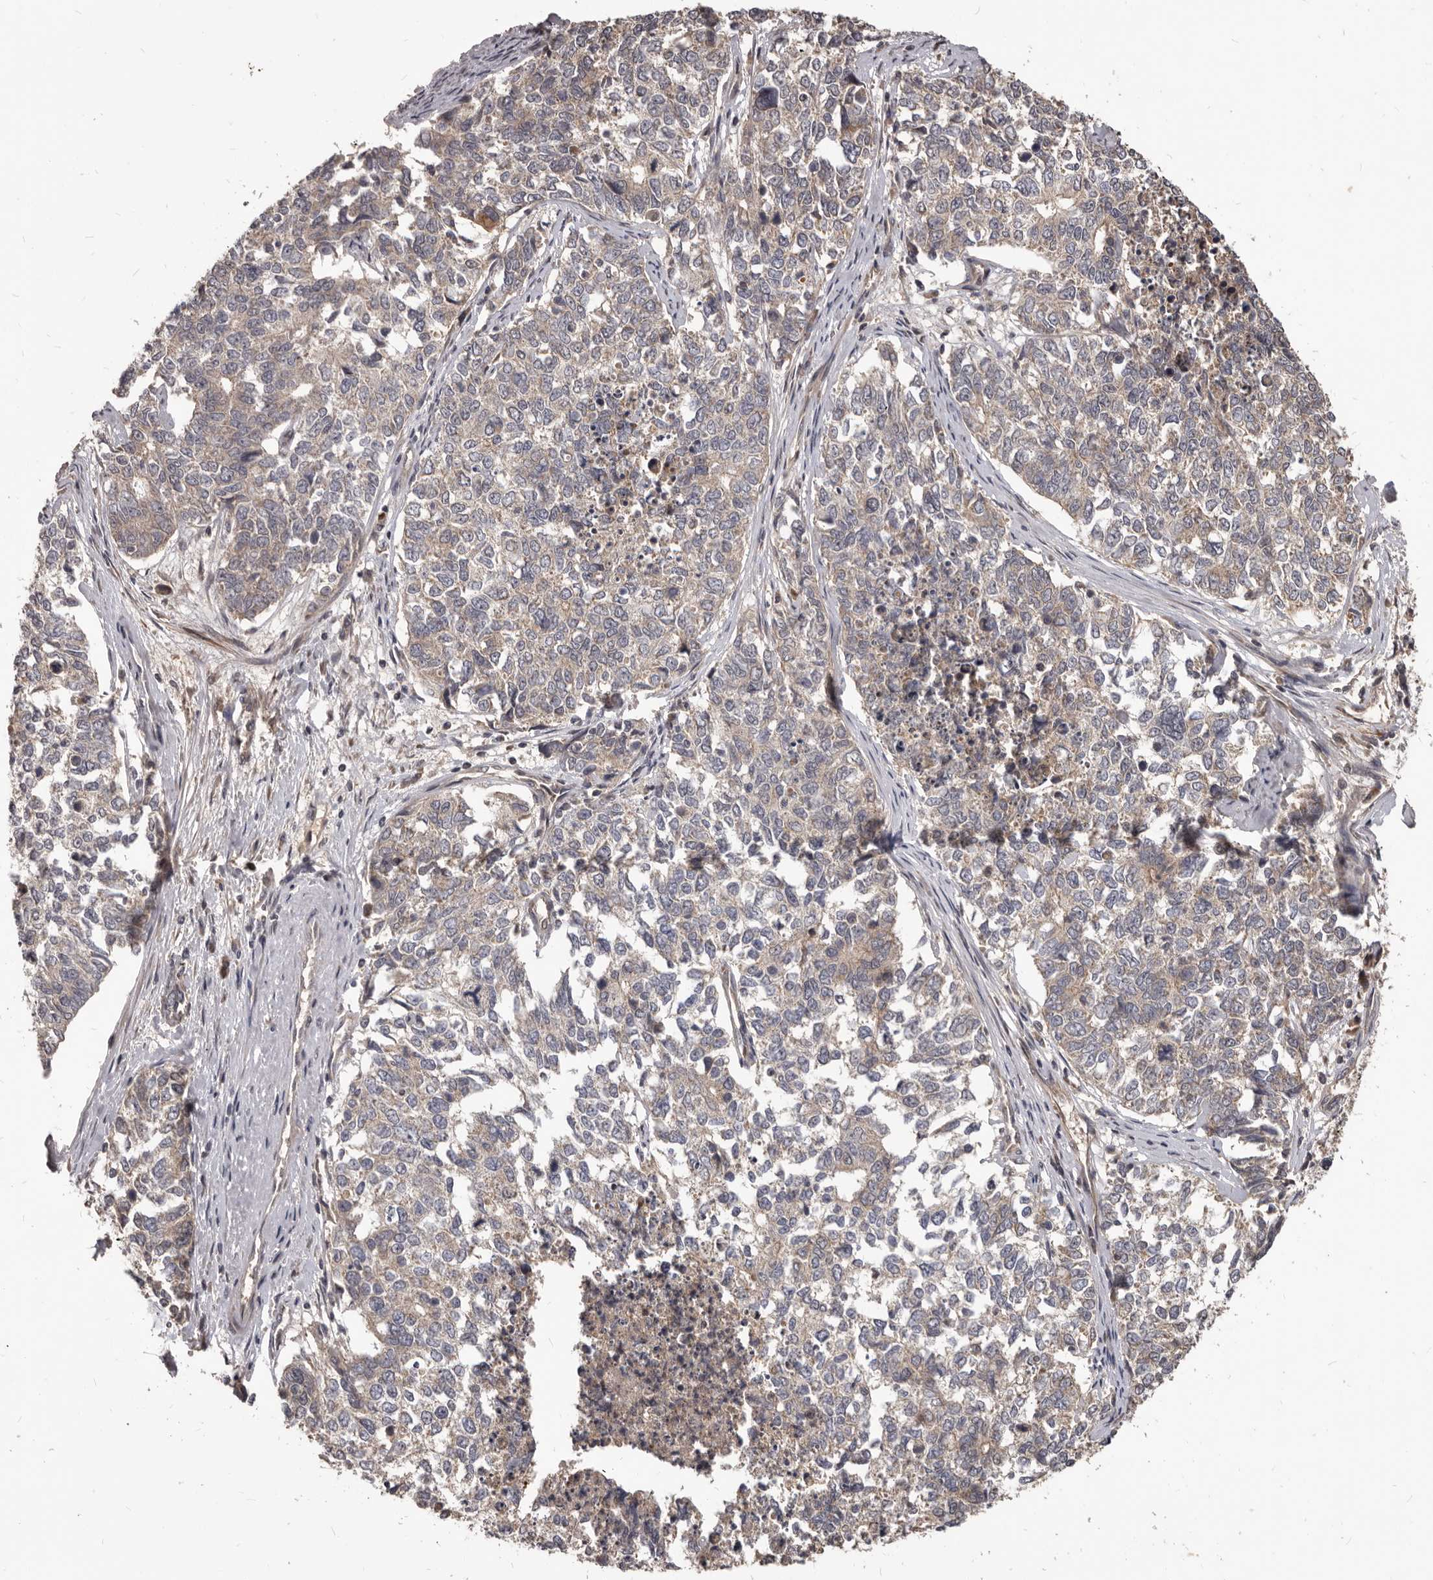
{"staining": {"intensity": "weak", "quantity": "25%-75%", "location": "cytoplasmic/membranous"}, "tissue": "cervical cancer", "cell_type": "Tumor cells", "image_type": "cancer", "snomed": [{"axis": "morphology", "description": "Squamous cell carcinoma, NOS"}, {"axis": "topography", "description": "Cervix"}], "caption": "Protein staining of cervical cancer (squamous cell carcinoma) tissue reveals weak cytoplasmic/membranous expression in about 25%-75% of tumor cells.", "gene": "GABPB2", "patient": {"sex": "female", "age": 63}}